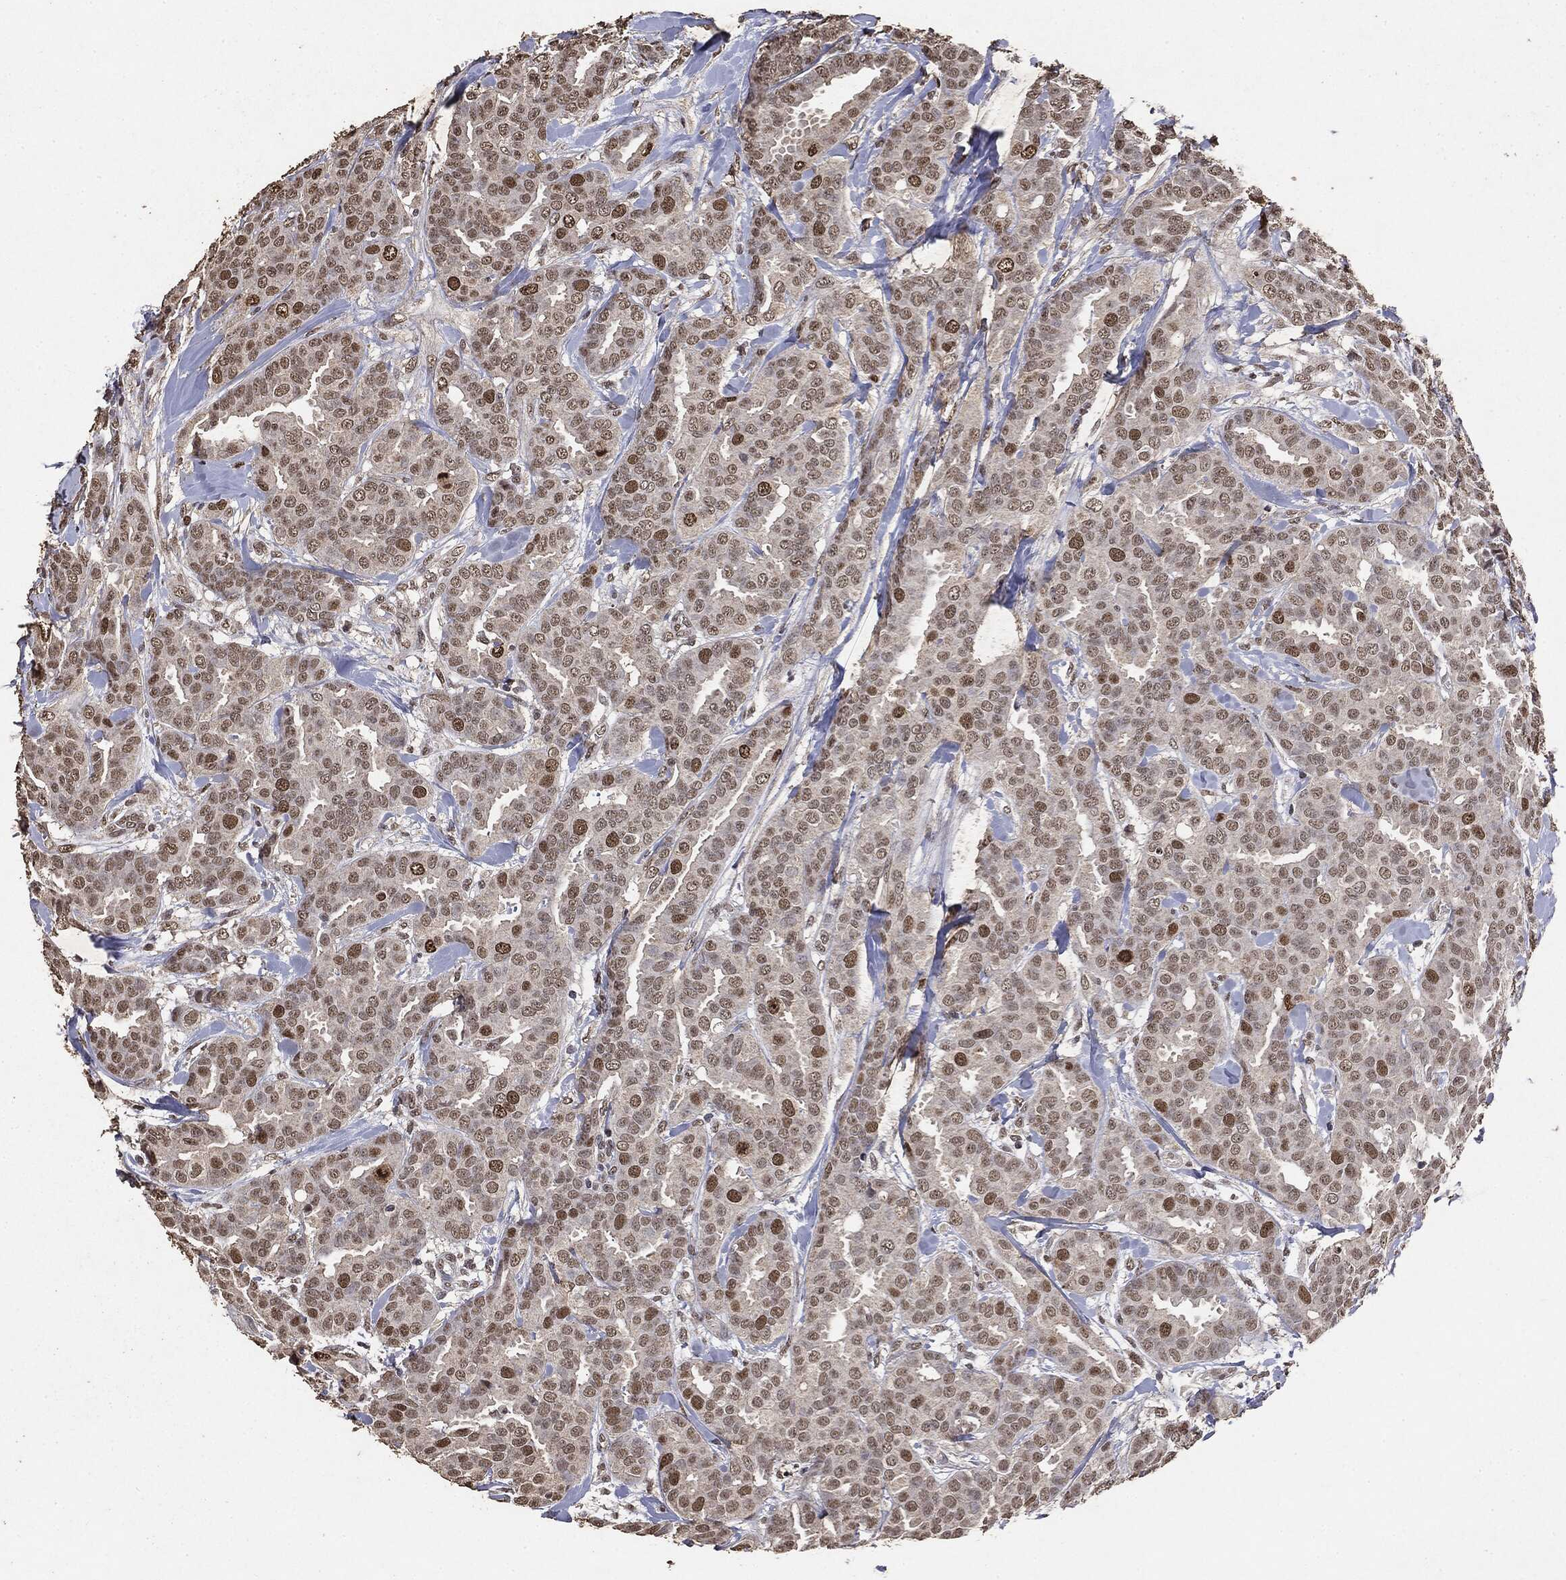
{"staining": {"intensity": "moderate", "quantity": "<25%", "location": "nuclear"}, "tissue": "breast cancer", "cell_type": "Tumor cells", "image_type": "cancer", "snomed": [{"axis": "morphology", "description": "Duct carcinoma"}, {"axis": "topography", "description": "Breast"}], "caption": "Protein expression by immunohistochemistry shows moderate nuclear staining in approximately <25% of tumor cells in infiltrating ductal carcinoma (breast).", "gene": "RAD18", "patient": {"sex": "female", "age": 45}}